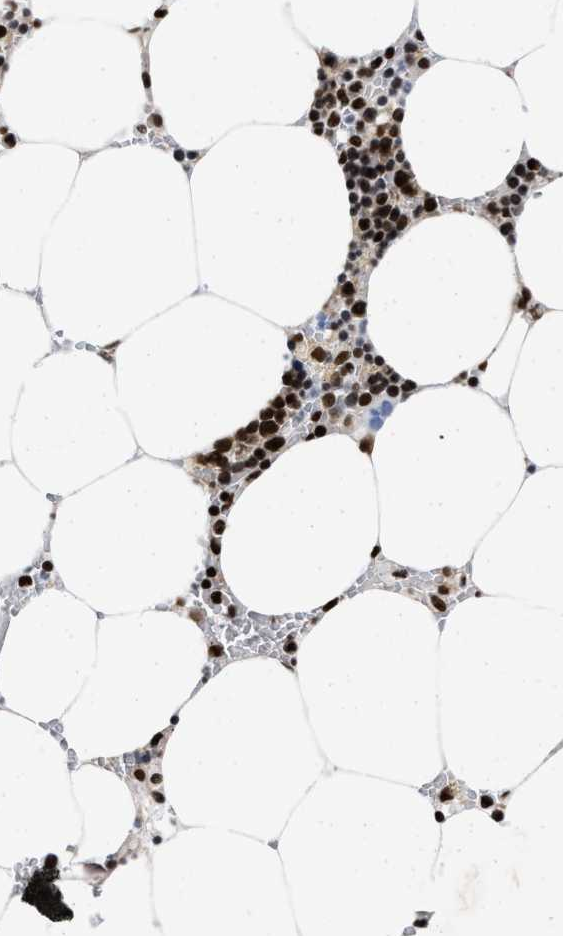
{"staining": {"intensity": "strong", "quantity": "25%-75%", "location": "nuclear"}, "tissue": "bone marrow", "cell_type": "Hematopoietic cells", "image_type": "normal", "snomed": [{"axis": "morphology", "description": "Normal tissue, NOS"}, {"axis": "topography", "description": "Bone marrow"}], "caption": "Hematopoietic cells show high levels of strong nuclear expression in approximately 25%-75% of cells in benign human bone marrow.", "gene": "CREB1", "patient": {"sex": "male", "age": 70}}